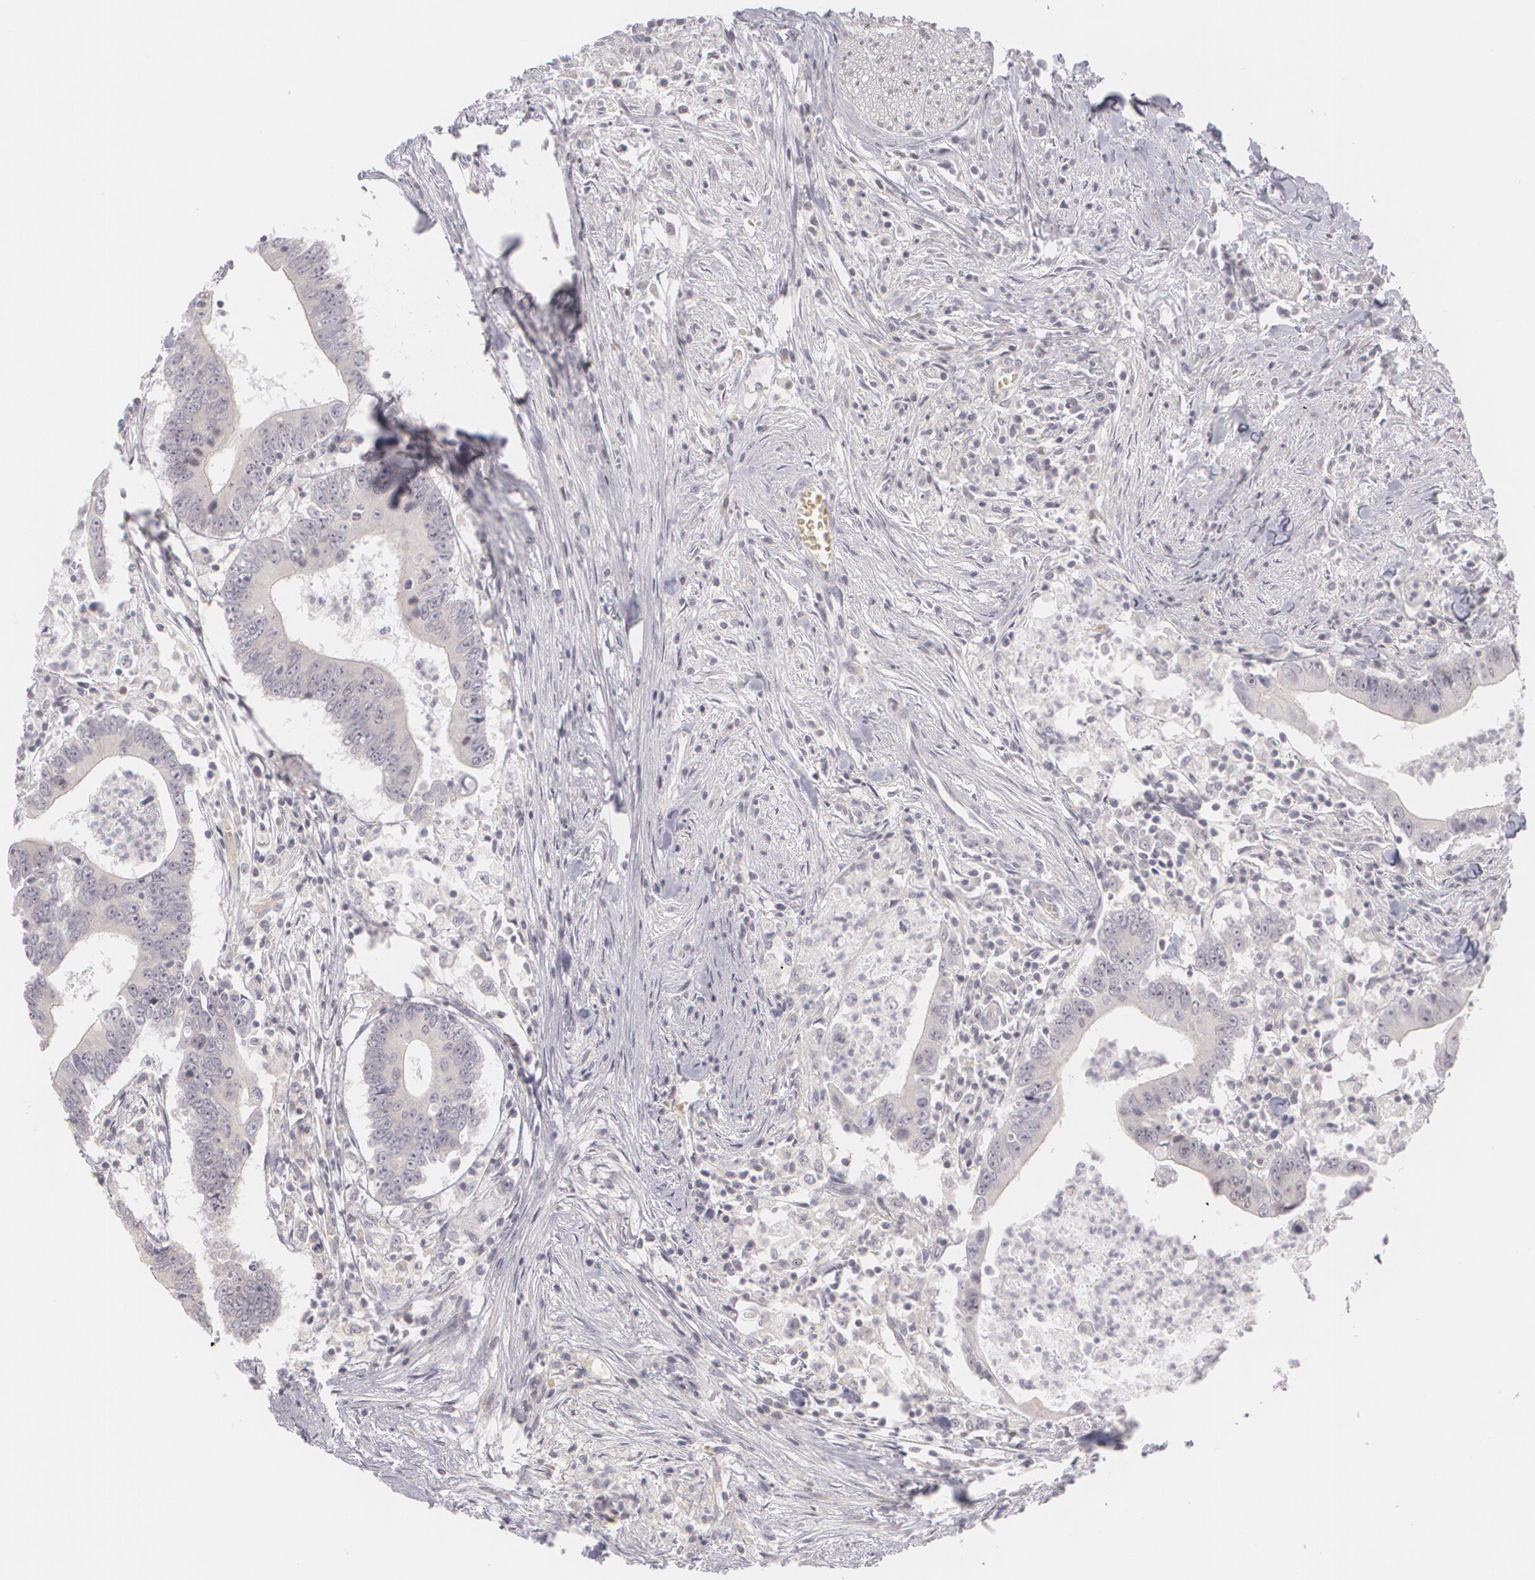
{"staining": {"intensity": "negative", "quantity": "none", "location": "none"}, "tissue": "colorectal cancer", "cell_type": "Tumor cells", "image_type": "cancer", "snomed": [{"axis": "morphology", "description": "Adenocarcinoma, NOS"}, {"axis": "topography", "description": "Colon"}], "caption": "An immunohistochemistry image of colorectal cancer is shown. There is no staining in tumor cells of colorectal cancer. (DAB immunohistochemistry with hematoxylin counter stain).", "gene": "ZBTB16", "patient": {"sex": "male", "age": 55}}